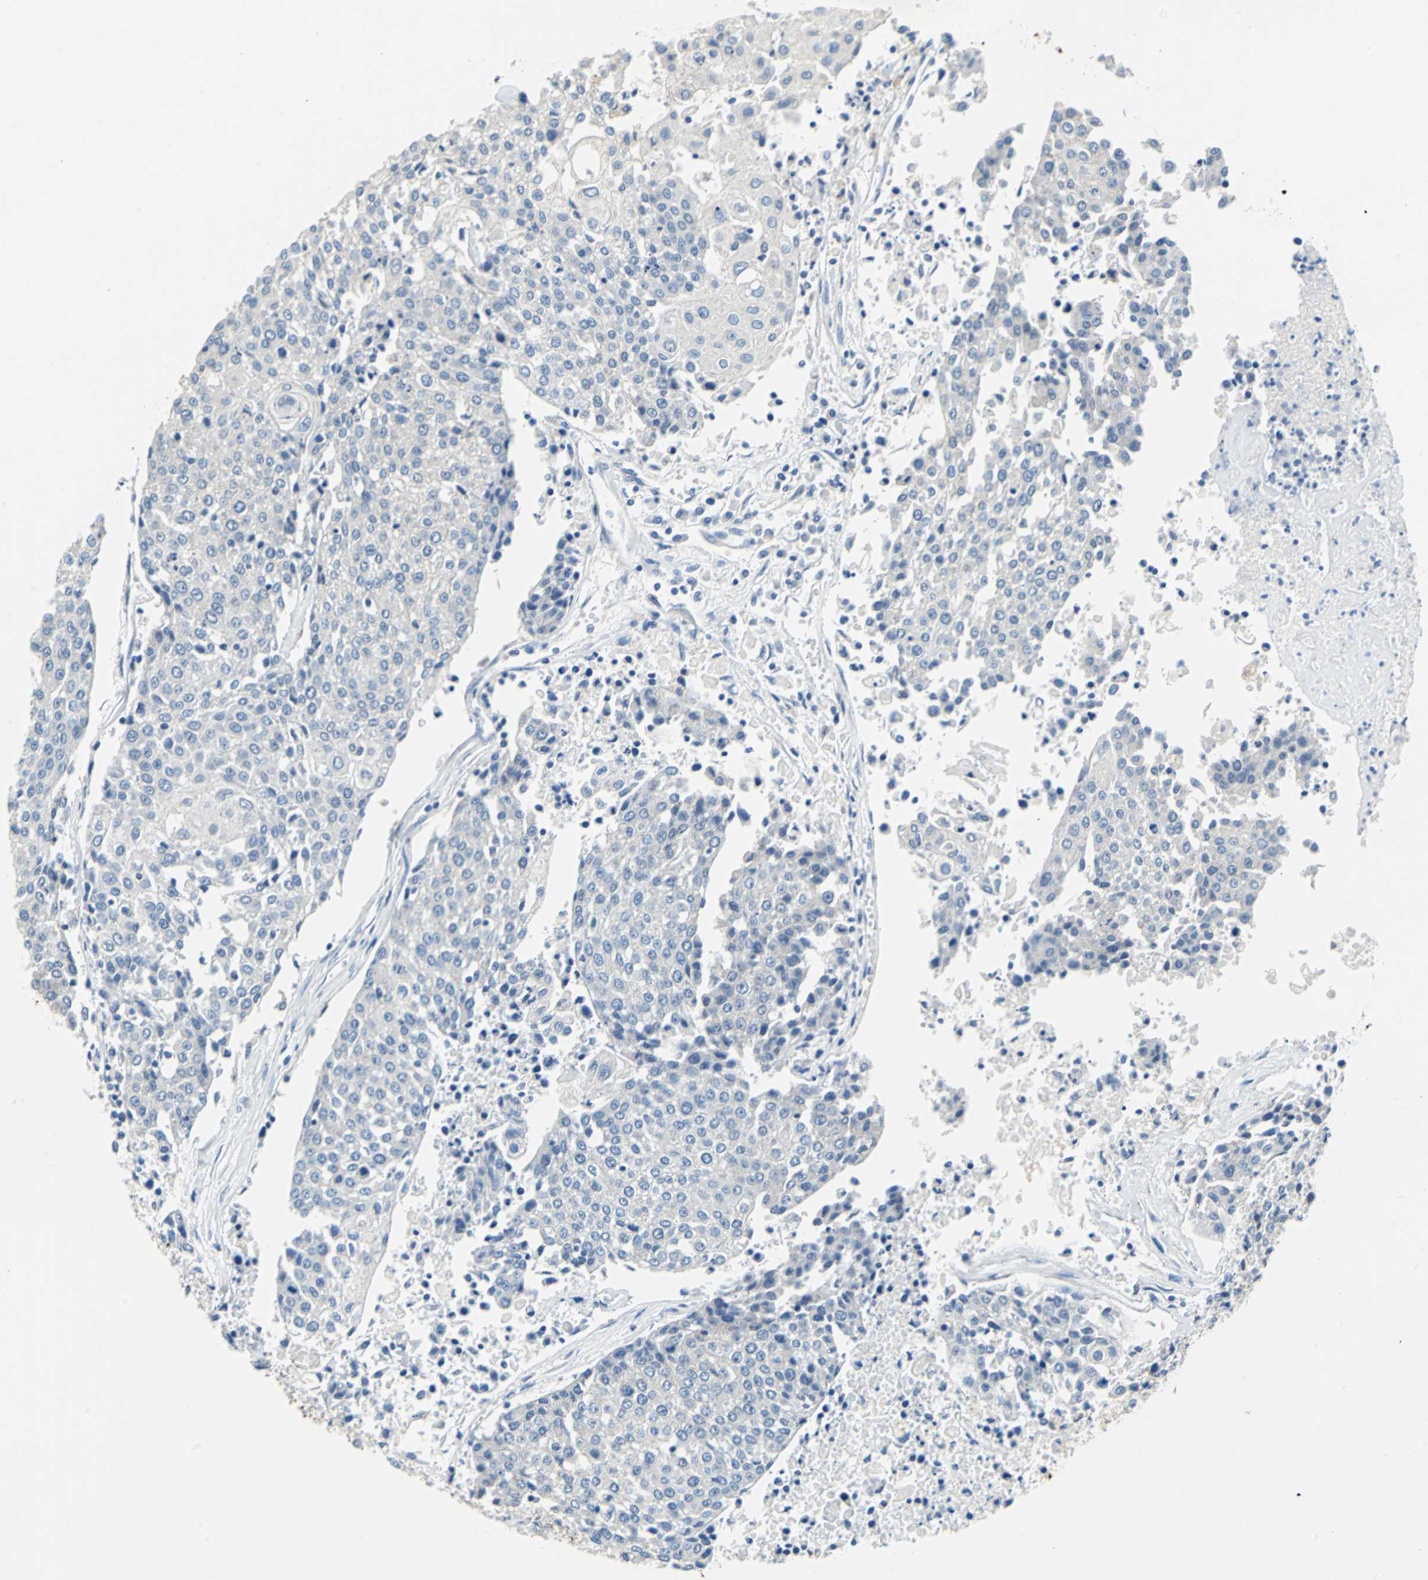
{"staining": {"intensity": "negative", "quantity": "none", "location": "none"}, "tissue": "urothelial cancer", "cell_type": "Tumor cells", "image_type": "cancer", "snomed": [{"axis": "morphology", "description": "Urothelial carcinoma, High grade"}, {"axis": "topography", "description": "Urinary bladder"}], "caption": "Protein analysis of urothelial cancer displays no significant expression in tumor cells.", "gene": "TEX264", "patient": {"sex": "female", "age": 85}}